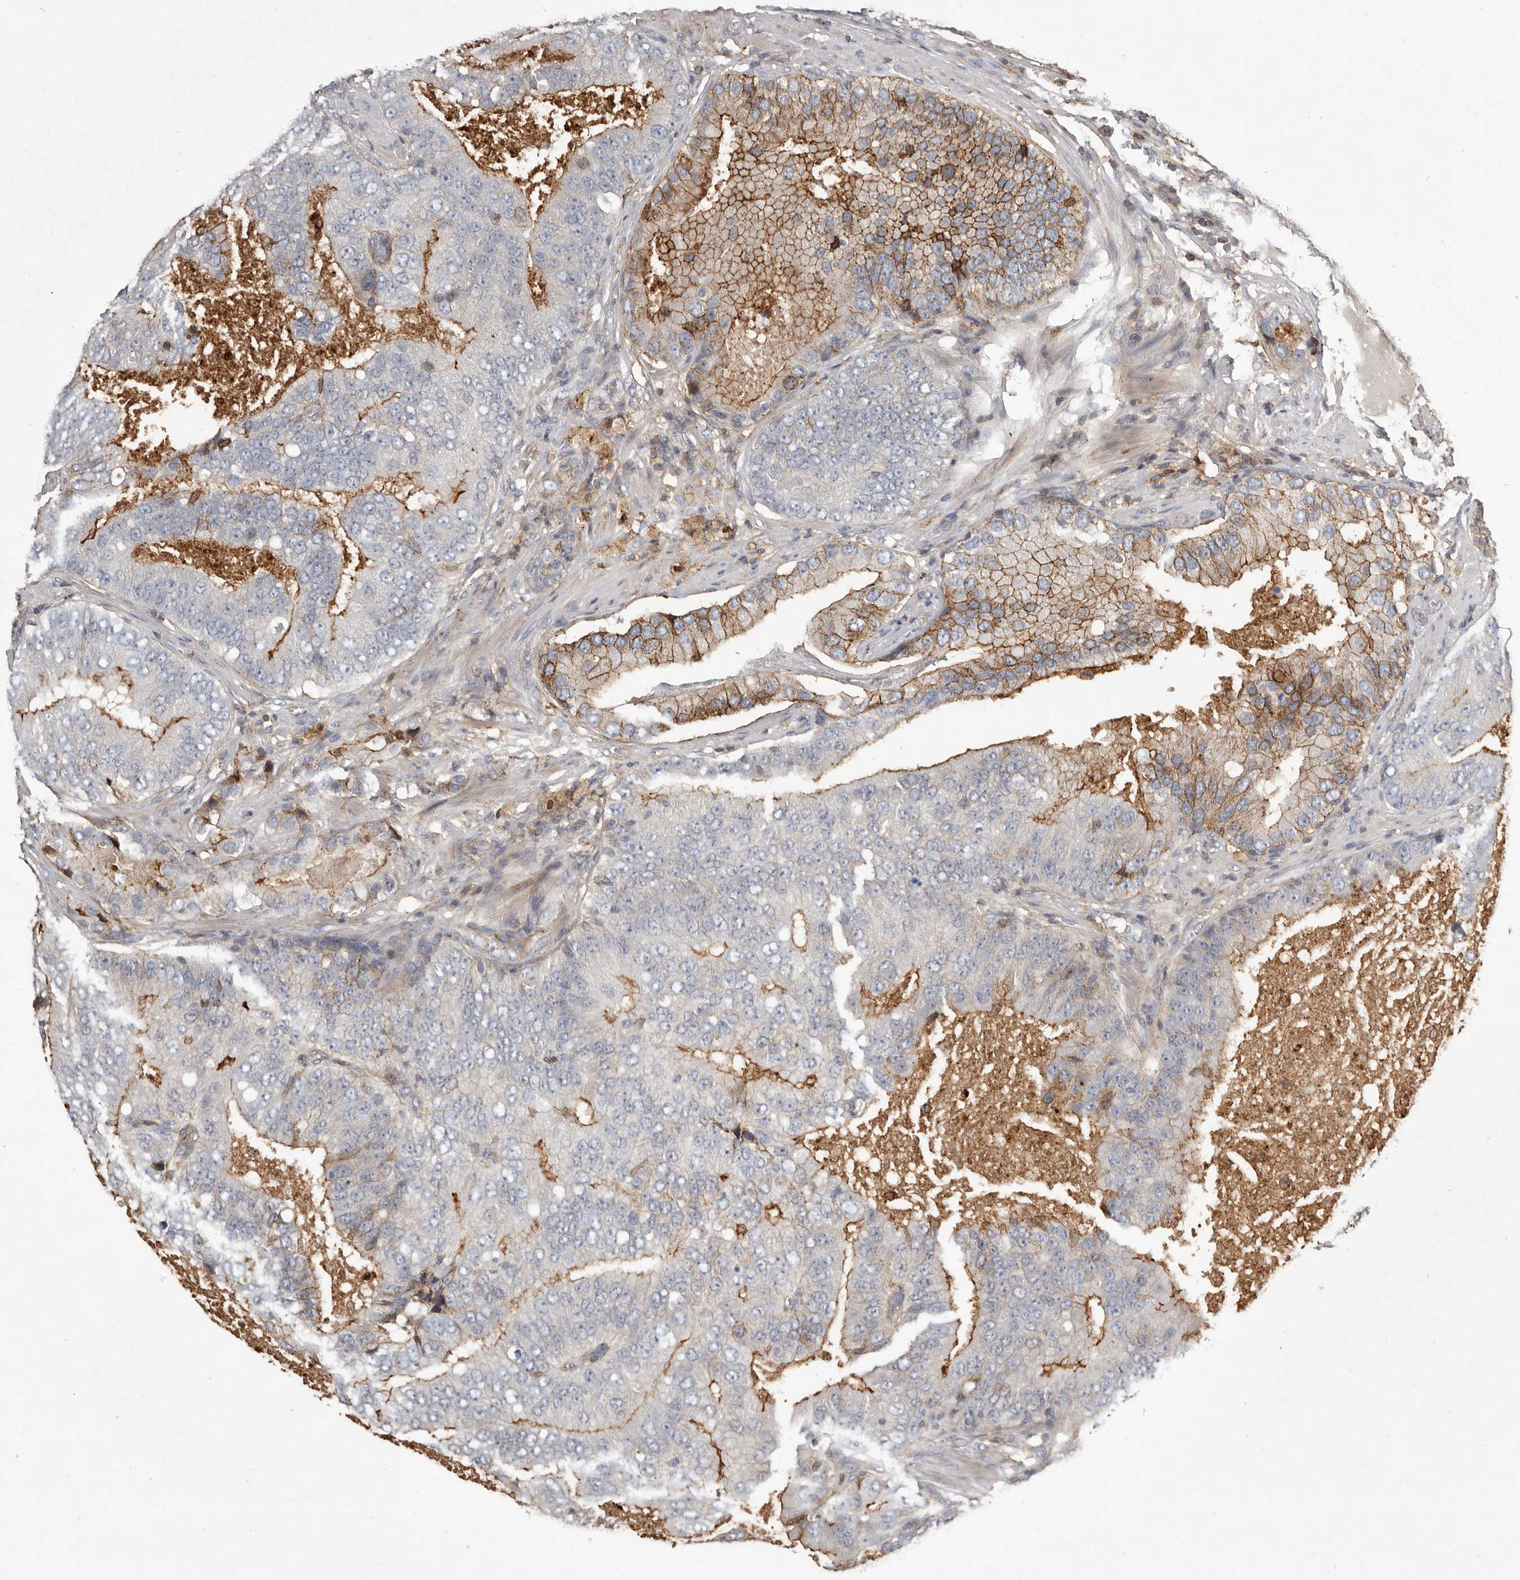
{"staining": {"intensity": "moderate", "quantity": "25%-75%", "location": "cytoplasmic/membranous"}, "tissue": "prostate cancer", "cell_type": "Tumor cells", "image_type": "cancer", "snomed": [{"axis": "morphology", "description": "Adenocarcinoma, High grade"}, {"axis": "topography", "description": "Prostate"}], "caption": "IHC staining of adenocarcinoma (high-grade) (prostate), which reveals medium levels of moderate cytoplasmic/membranous expression in approximately 25%-75% of tumor cells indicating moderate cytoplasmic/membranous protein staining. The staining was performed using DAB (brown) for protein detection and nuclei were counterstained in hematoxylin (blue).", "gene": "KIF26B", "patient": {"sex": "male", "age": 70}}